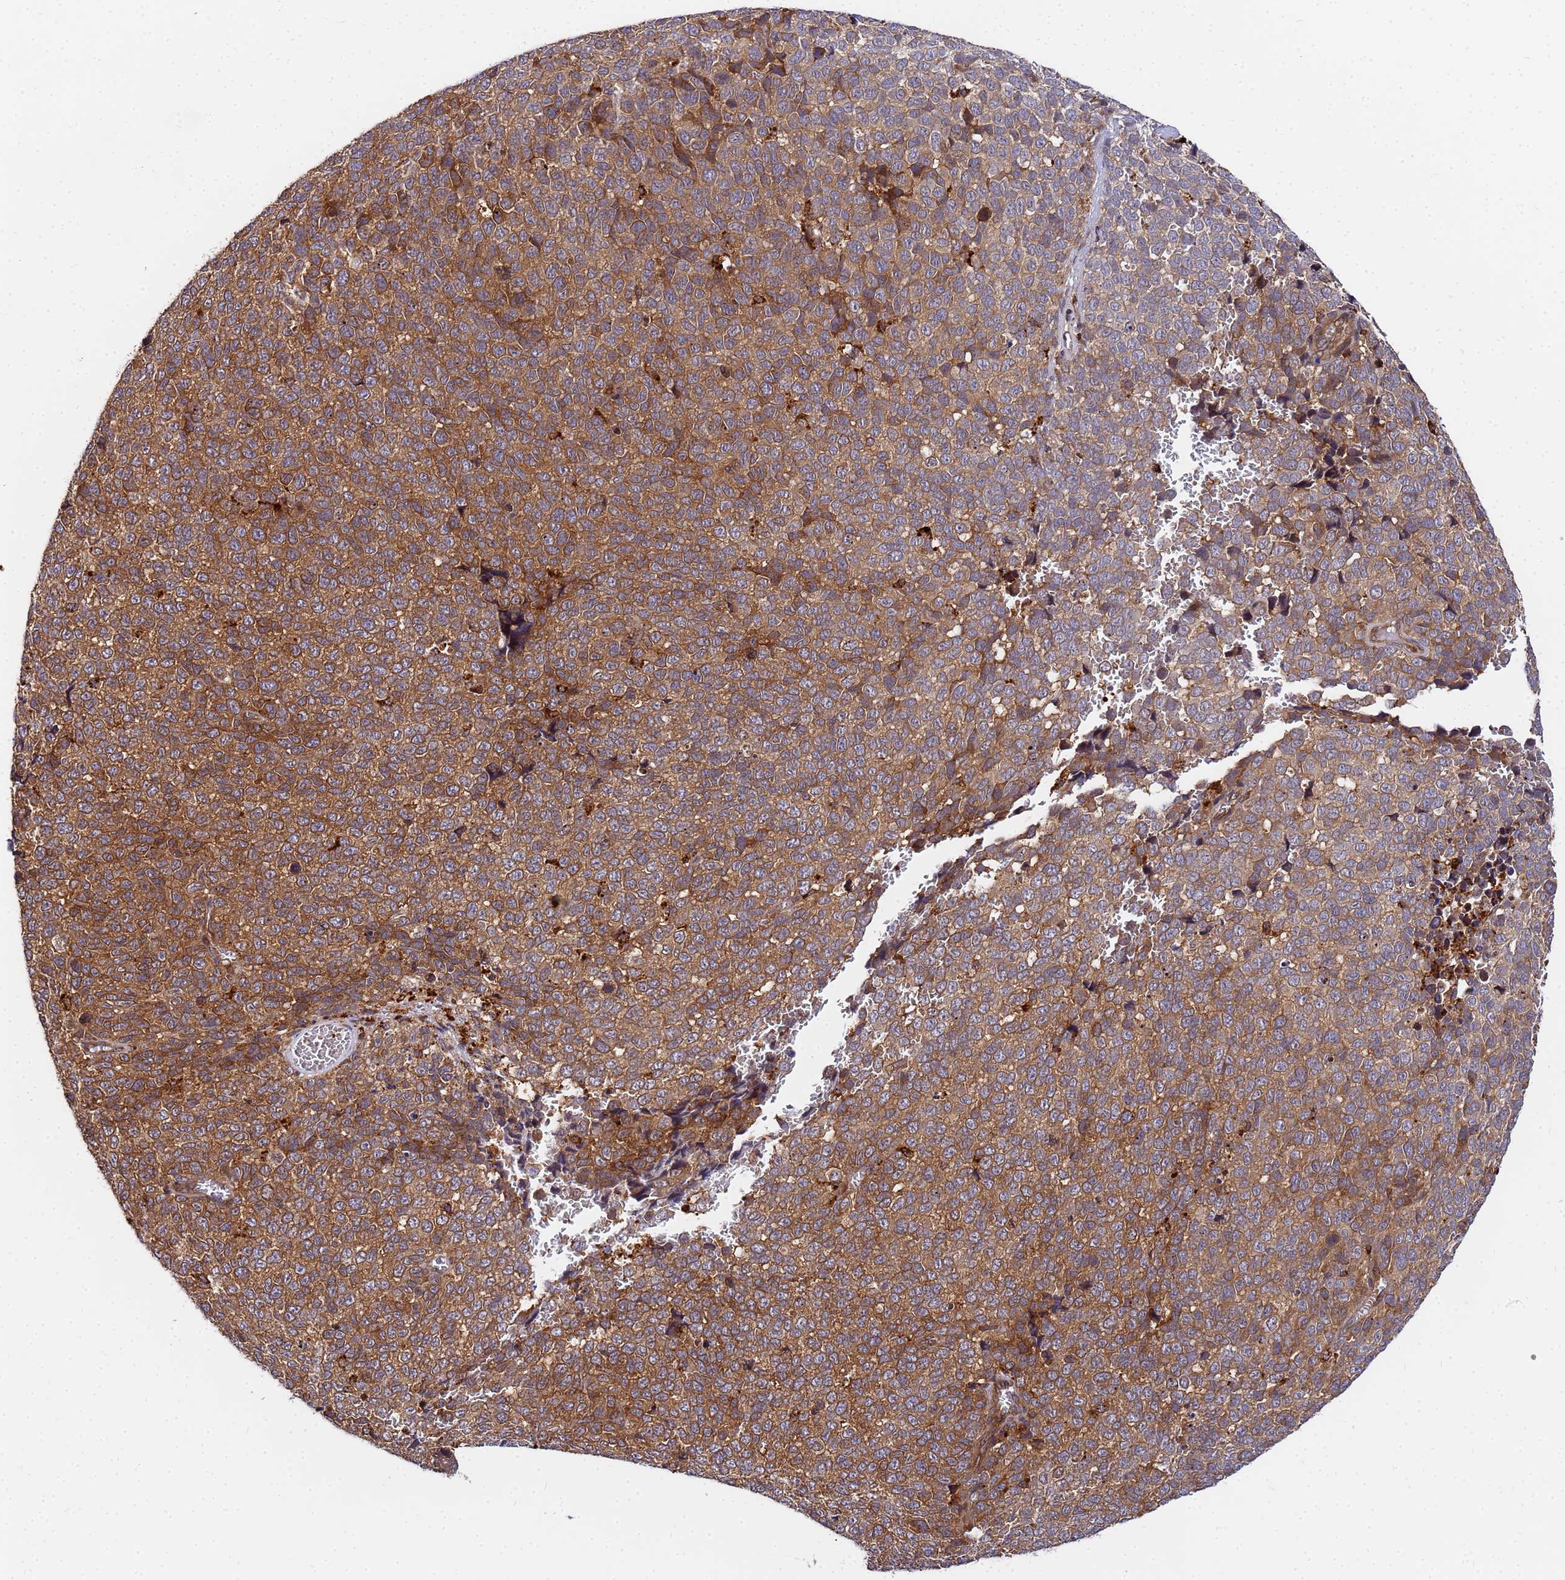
{"staining": {"intensity": "moderate", "quantity": ">75%", "location": "cytoplasmic/membranous"}, "tissue": "melanoma", "cell_type": "Tumor cells", "image_type": "cancer", "snomed": [{"axis": "morphology", "description": "Malignant melanoma, NOS"}, {"axis": "topography", "description": "Nose, NOS"}], "caption": "A brown stain labels moderate cytoplasmic/membranous positivity of a protein in human malignant melanoma tumor cells.", "gene": "UNC93B1", "patient": {"sex": "female", "age": 48}}